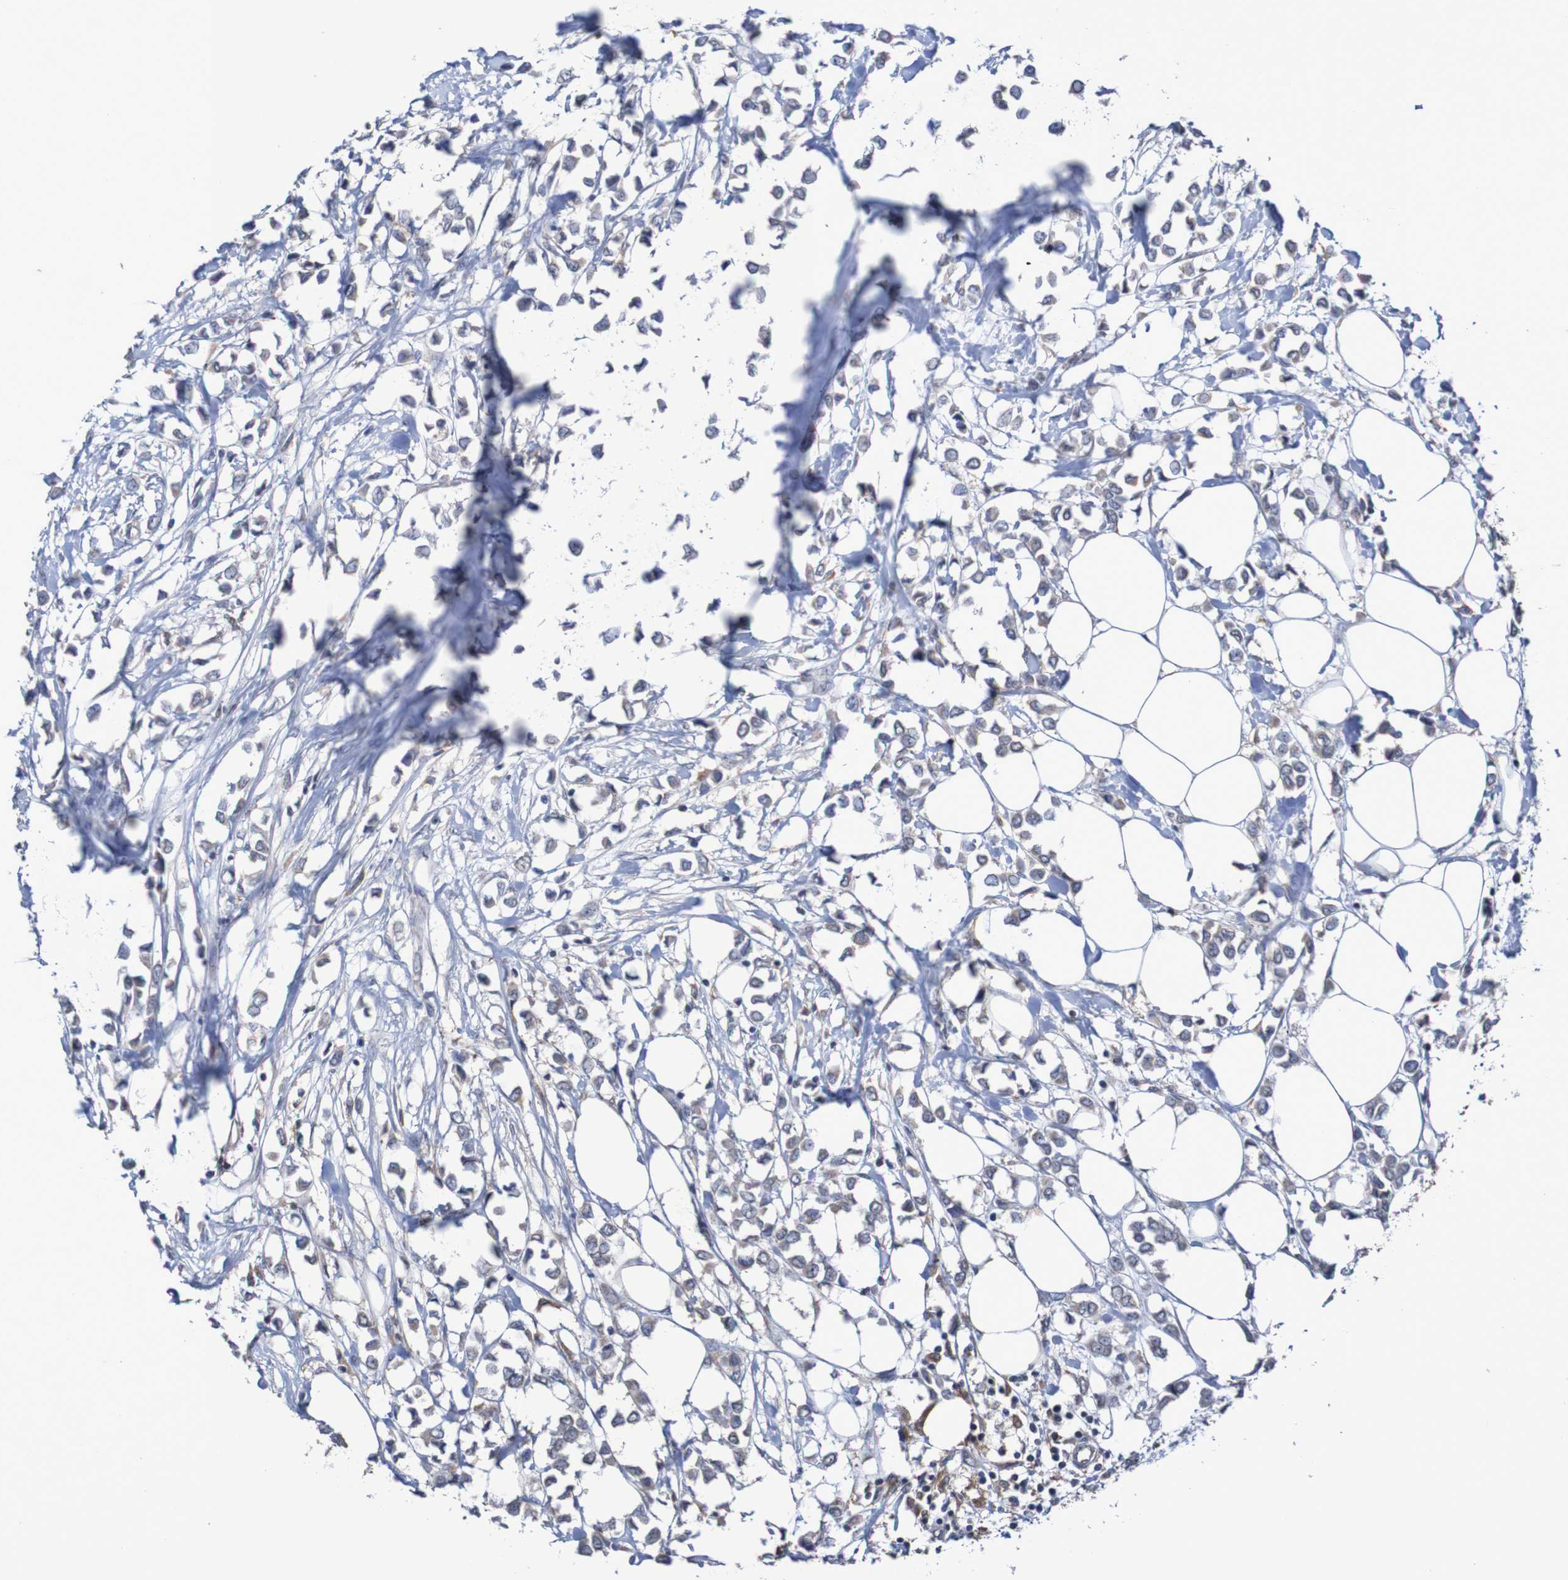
{"staining": {"intensity": "weak", "quantity": "25%-75%", "location": "cytoplasmic/membranous"}, "tissue": "breast cancer", "cell_type": "Tumor cells", "image_type": "cancer", "snomed": [{"axis": "morphology", "description": "Lobular carcinoma"}, {"axis": "topography", "description": "Breast"}], "caption": "Immunohistochemical staining of breast cancer (lobular carcinoma) displays low levels of weak cytoplasmic/membranous protein expression in about 25%-75% of tumor cells. (Stains: DAB (3,3'-diaminobenzidine) in brown, nuclei in blue, Microscopy: brightfield microscopy at high magnification).", "gene": "C3orf18", "patient": {"sex": "female", "age": 51}}